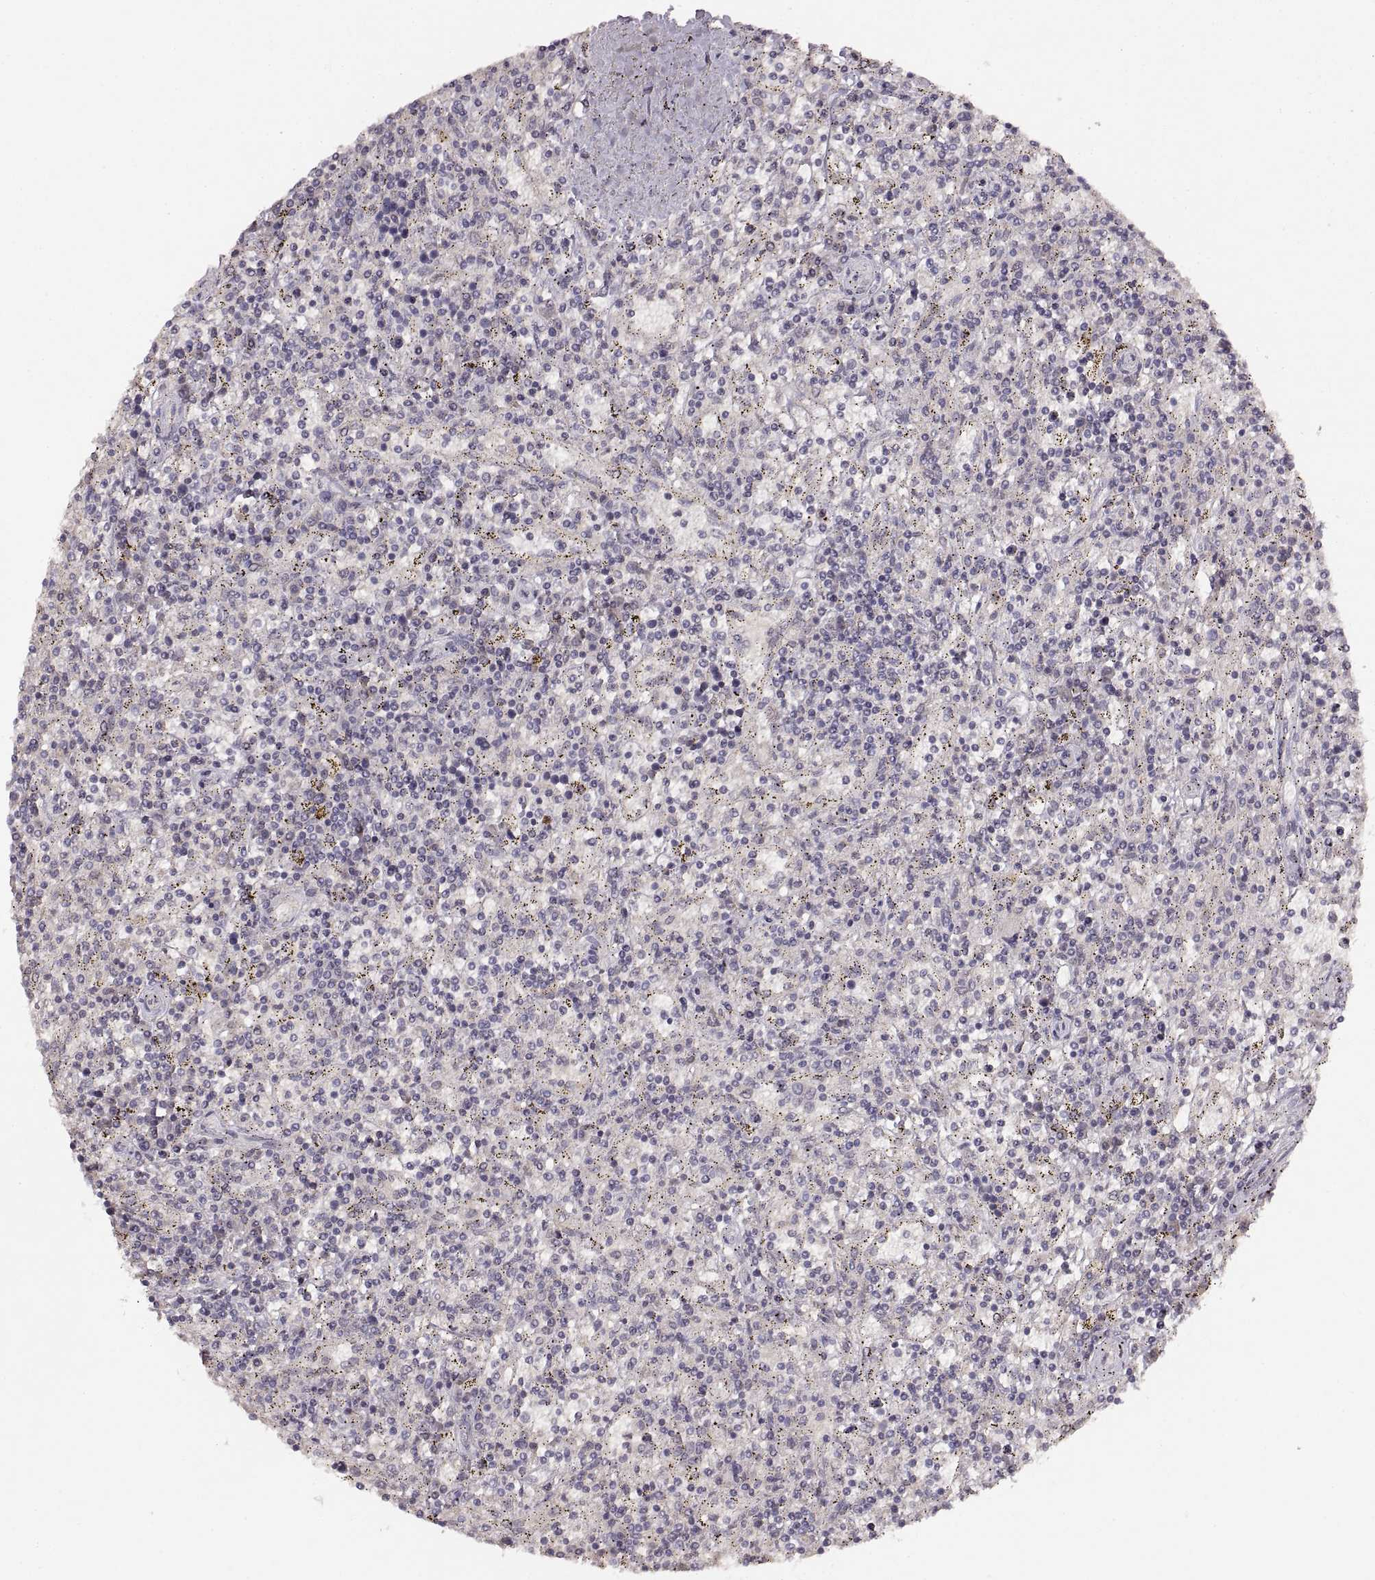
{"staining": {"intensity": "negative", "quantity": "none", "location": "none"}, "tissue": "lymphoma", "cell_type": "Tumor cells", "image_type": "cancer", "snomed": [{"axis": "morphology", "description": "Malignant lymphoma, non-Hodgkin's type, Low grade"}, {"axis": "topography", "description": "Spleen"}], "caption": "Immunohistochemistry (IHC) of human low-grade malignant lymphoma, non-Hodgkin's type displays no staining in tumor cells.", "gene": "LAMC2", "patient": {"sex": "male", "age": 62}}